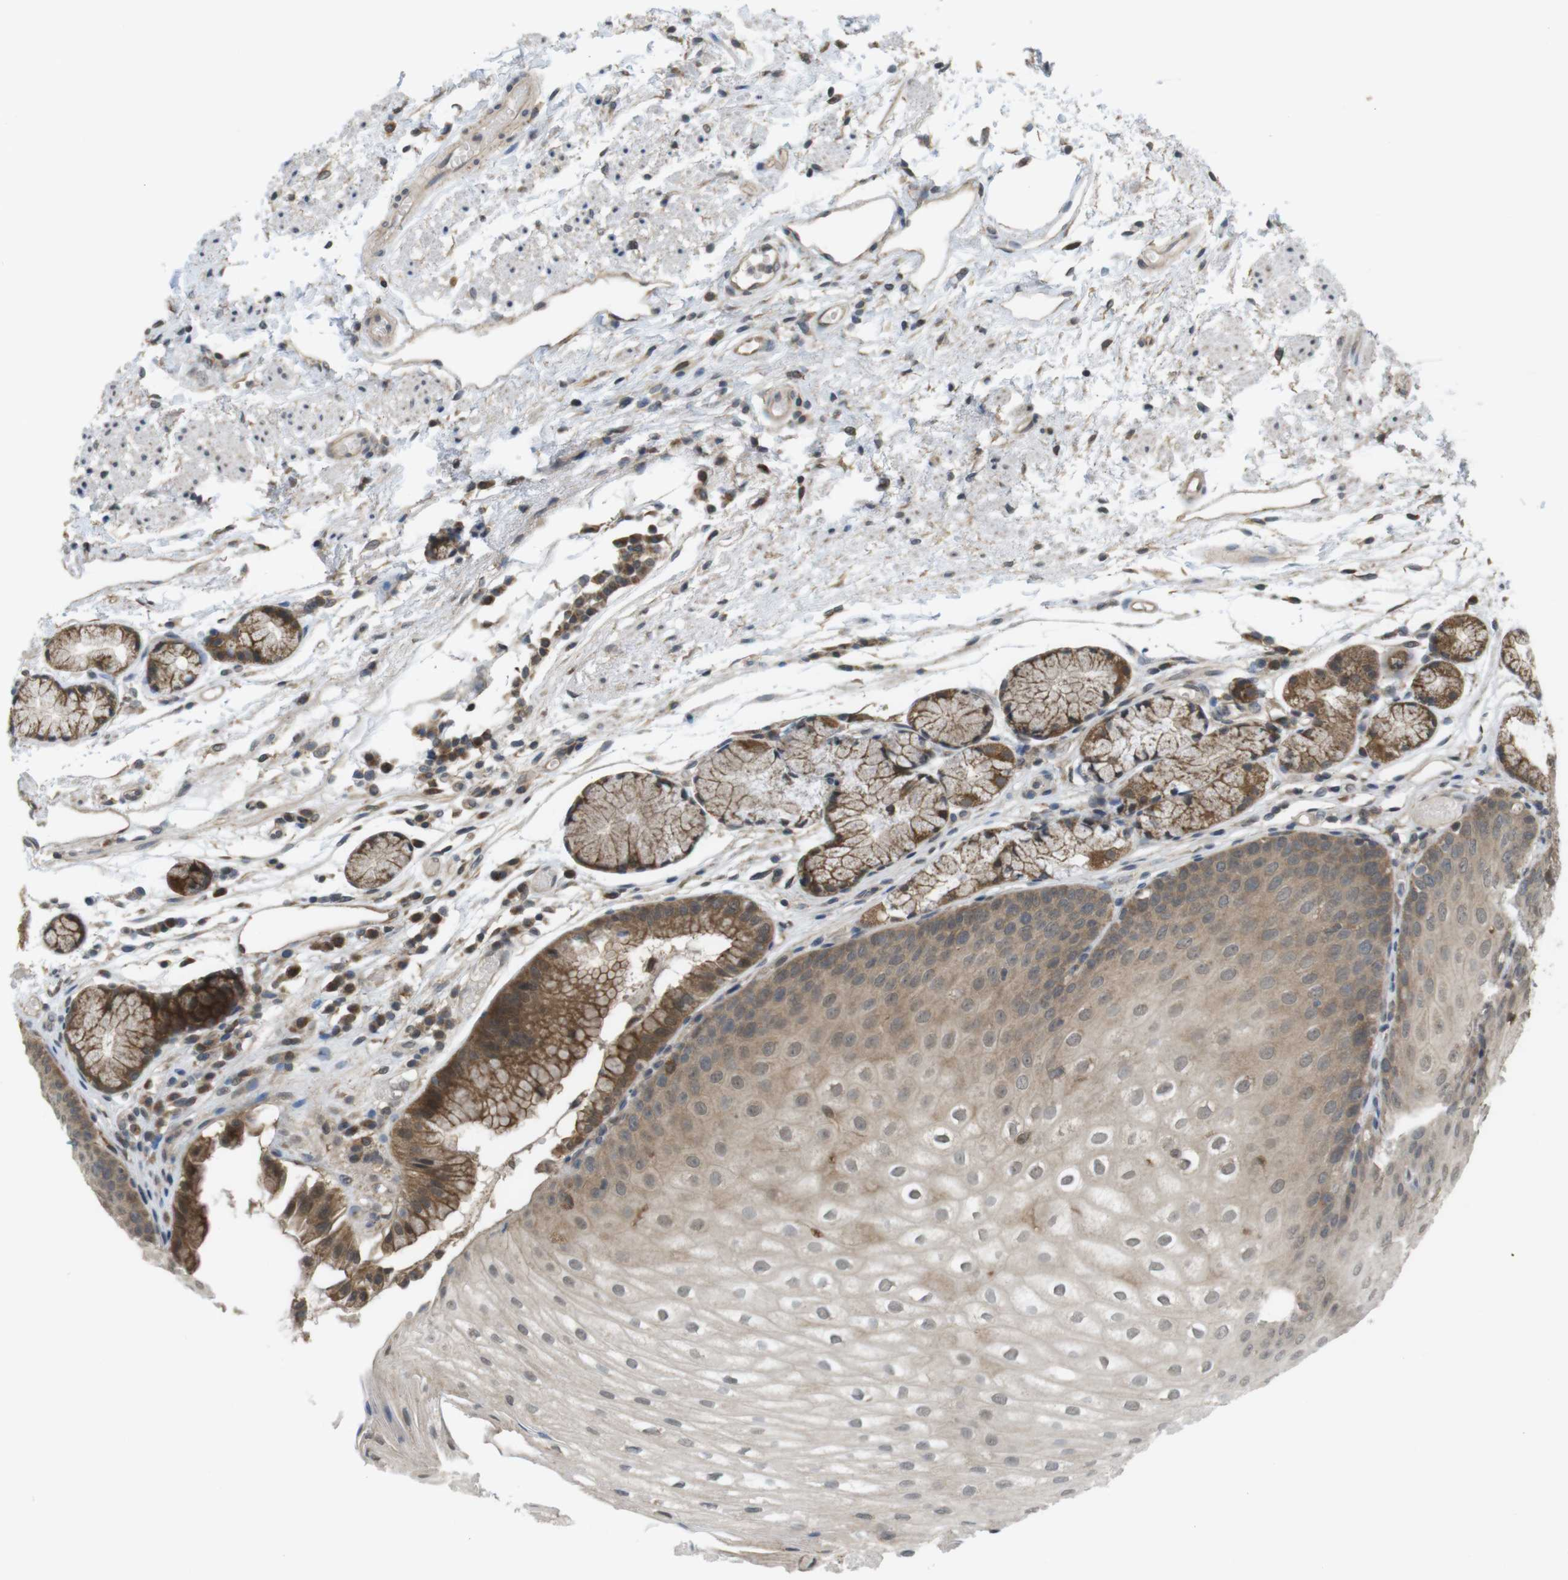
{"staining": {"intensity": "moderate", "quantity": ">75%", "location": "cytoplasmic/membranous"}, "tissue": "stomach", "cell_type": "Glandular cells", "image_type": "normal", "snomed": [{"axis": "morphology", "description": "Normal tissue, NOS"}, {"axis": "topography", "description": "Stomach, upper"}], "caption": "Protein expression analysis of unremarkable stomach shows moderate cytoplasmic/membranous staining in approximately >75% of glandular cells.", "gene": "RNF130", "patient": {"sex": "male", "age": 72}}